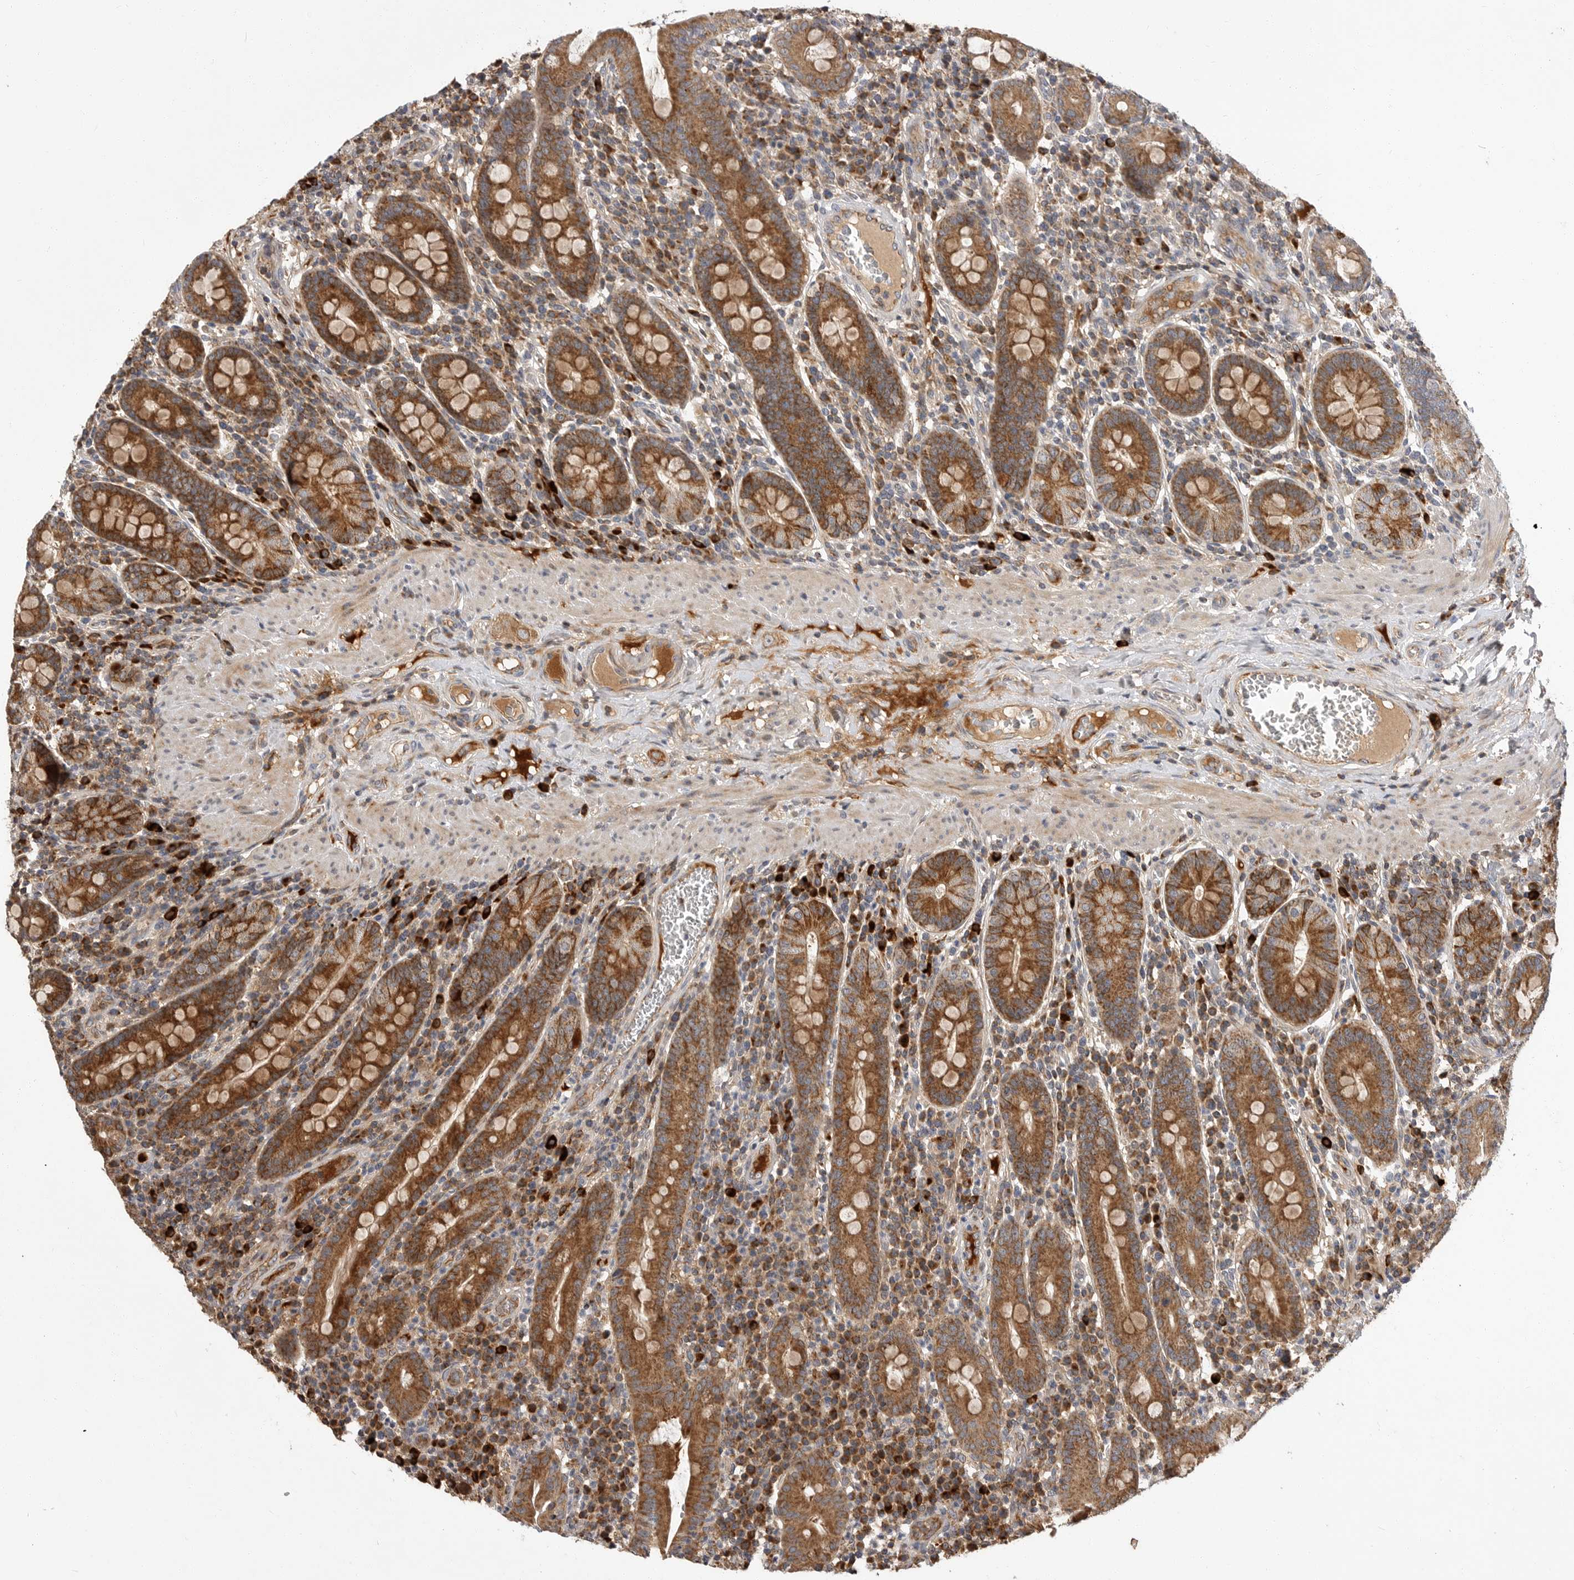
{"staining": {"intensity": "strong", "quantity": ">75%", "location": "cytoplasmic/membranous"}, "tissue": "duodenum", "cell_type": "Glandular cells", "image_type": "normal", "snomed": [{"axis": "morphology", "description": "Normal tissue, NOS"}, {"axis": "morphology", "description": "Adenocarcinoma, NOS"}, {"axis": "topography", "description": "Pancreas"}, {"axis": "topography", "description": "Duodenum"}], "caption": "The histopathology image reveals staining of normal duodenum, revealing strong cytoplasmic/membranous protein expression (brown color) within glandular cells. The staining is performed using DAB brown chromogen to label protein expression. The nuclei are counter-stained blue using hematoxylin.", "gene": "KYAT3", "patient": {"sex": "male", "age": 50}}